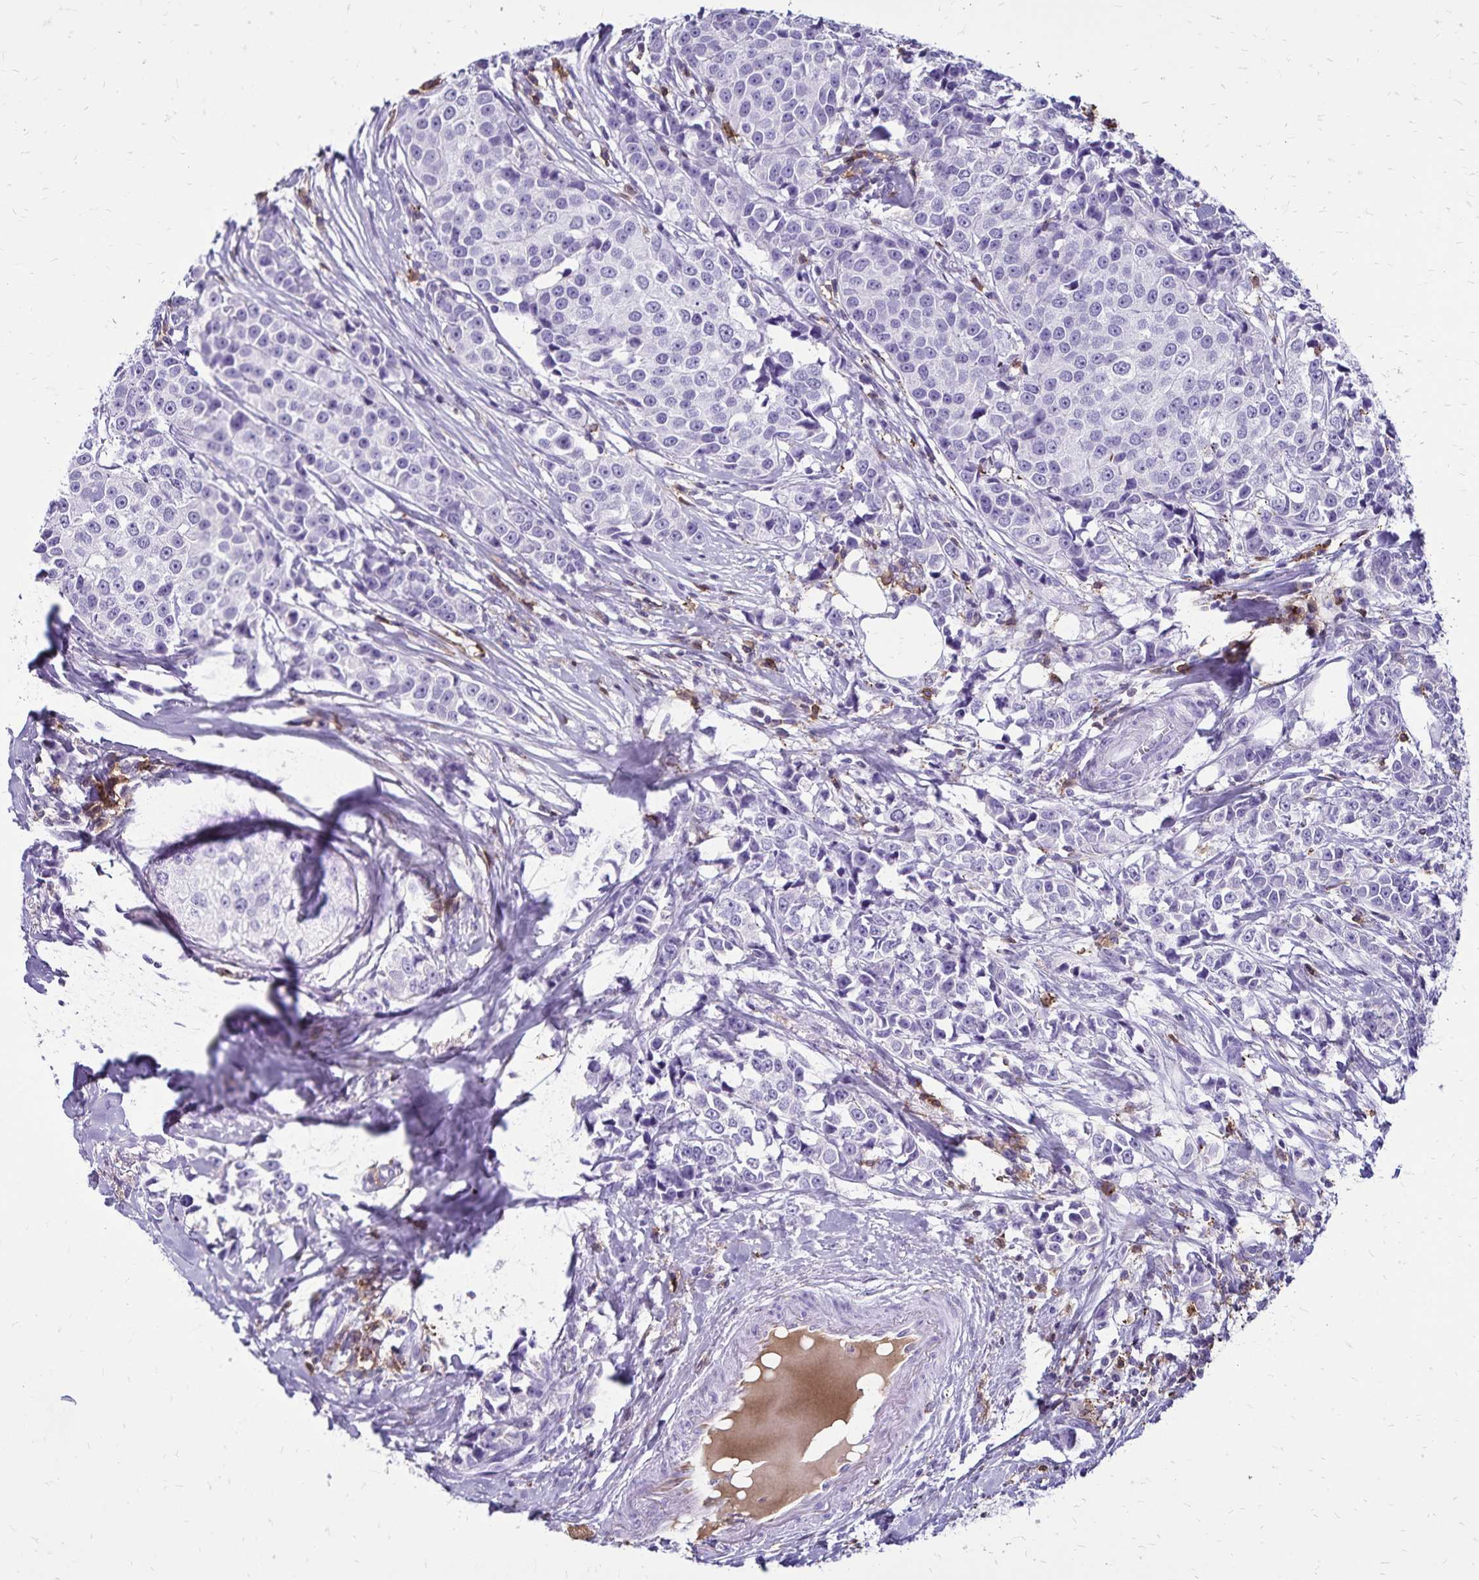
{"staining": {"intensity": "negative", "quantity": "none", "location": "none"}, "tissue": "breast cancer", "cell_type": "Tumor cells", "image_type": "cancer", "snomed": [{"axis": "morphology", "description": "Duct carcinoma"}, {"axis": "topography", "description": "Breast"}], "caption": "A photomicrograph of human breast cancer (intraductal carcinoma) is negative for staining in tumor cells.", "gene": "CD27", "patient": {"sex": "female", "age": 80}}